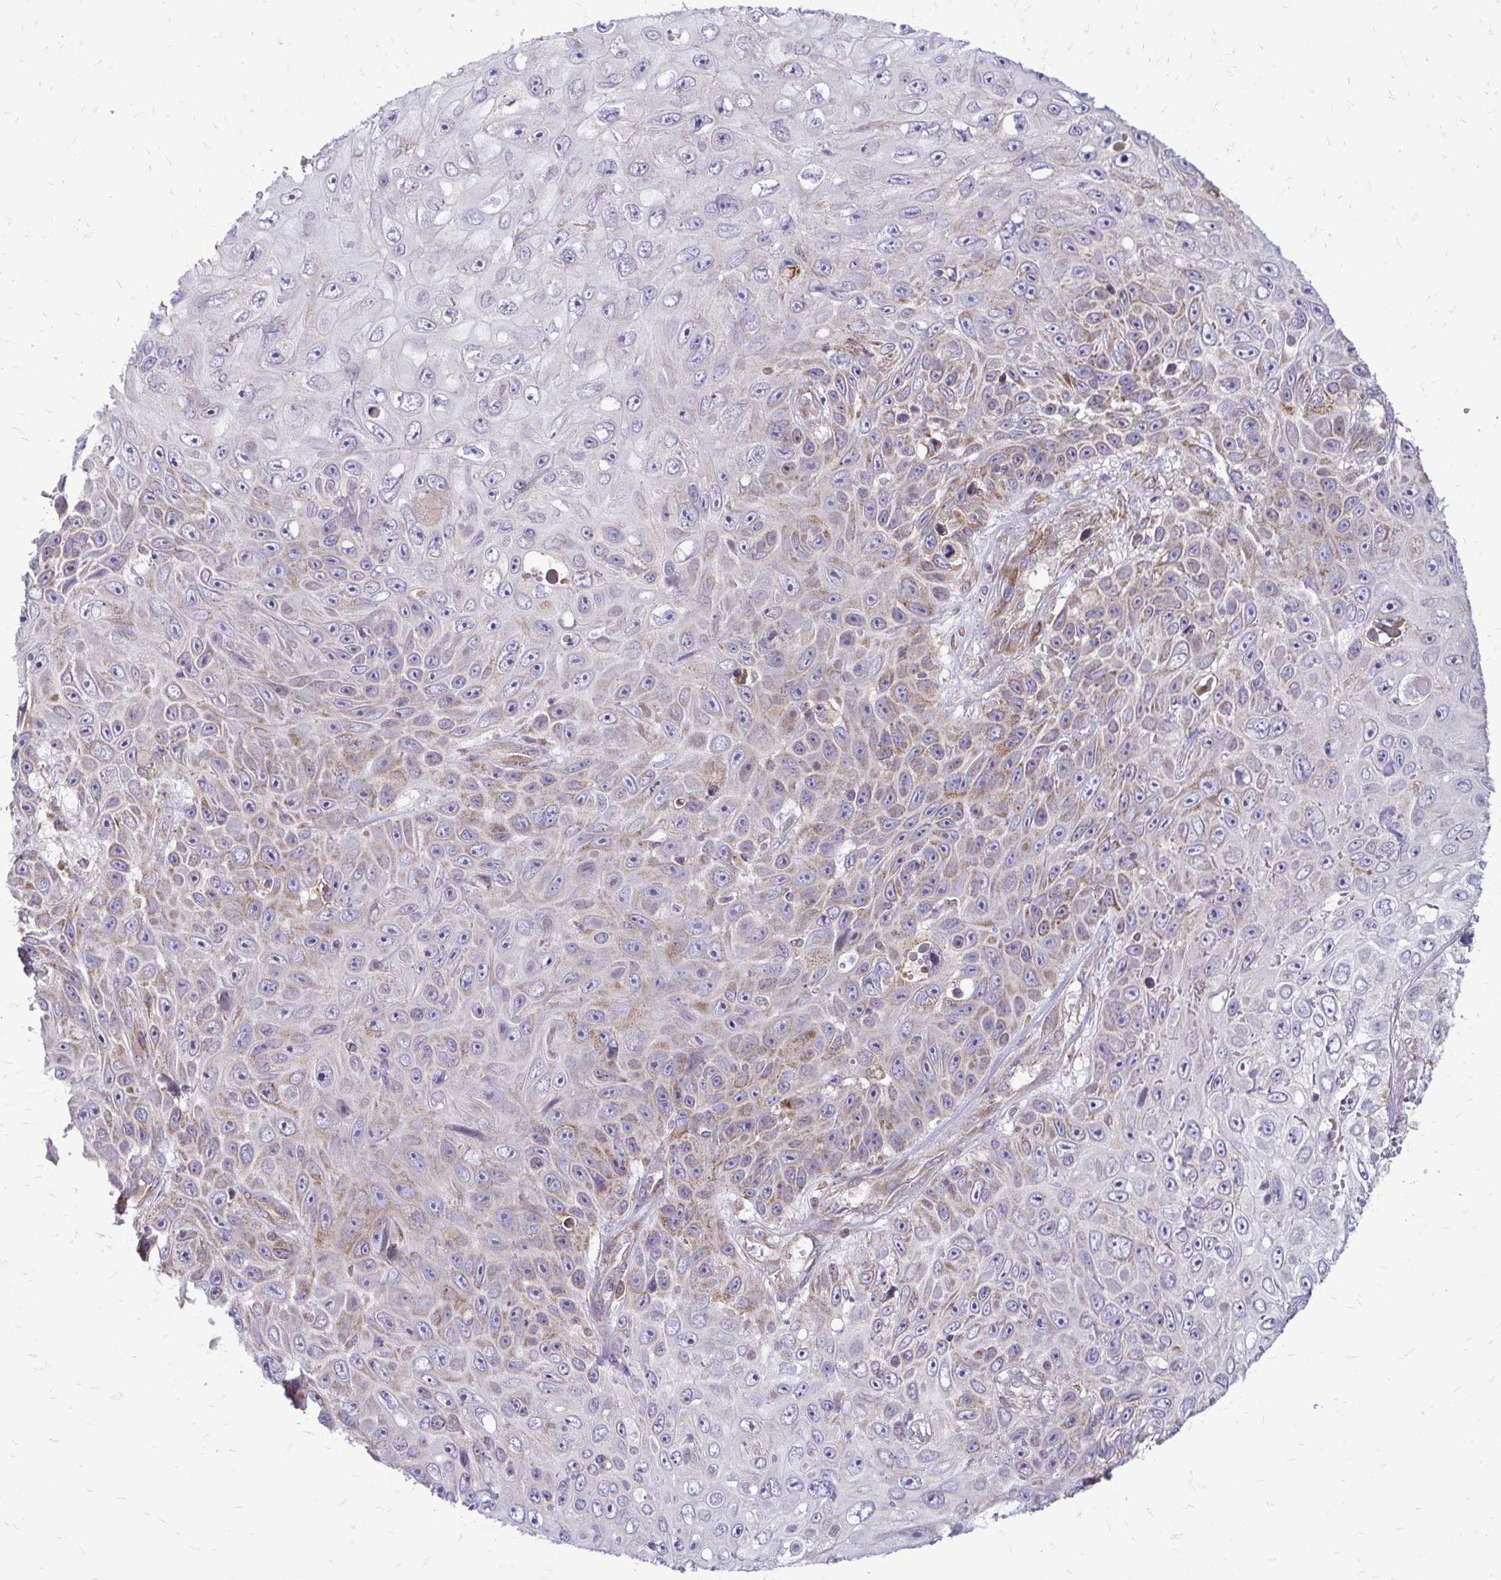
{"staining": {"intensity": "weak", "quantity": "<25%", "location": "cytoplasmic/membranous"}, "tissue": "skin cancer", "cell_type": "Tumor cells", "image_type": "cancer", "snomed": [{"axis": "morphology", "description": "Squamous cell carcinoma, NOS"}, {"axis": "topography", "description": "Skin"}], "caption": "This is a image of immunohistochemistry (IHC) staining of skin cancer (squamous cell carcinoma), which shows no expression in tumor cells.", "gene": "ASAP1", "patient": {"sex": "male", "age": 82}}